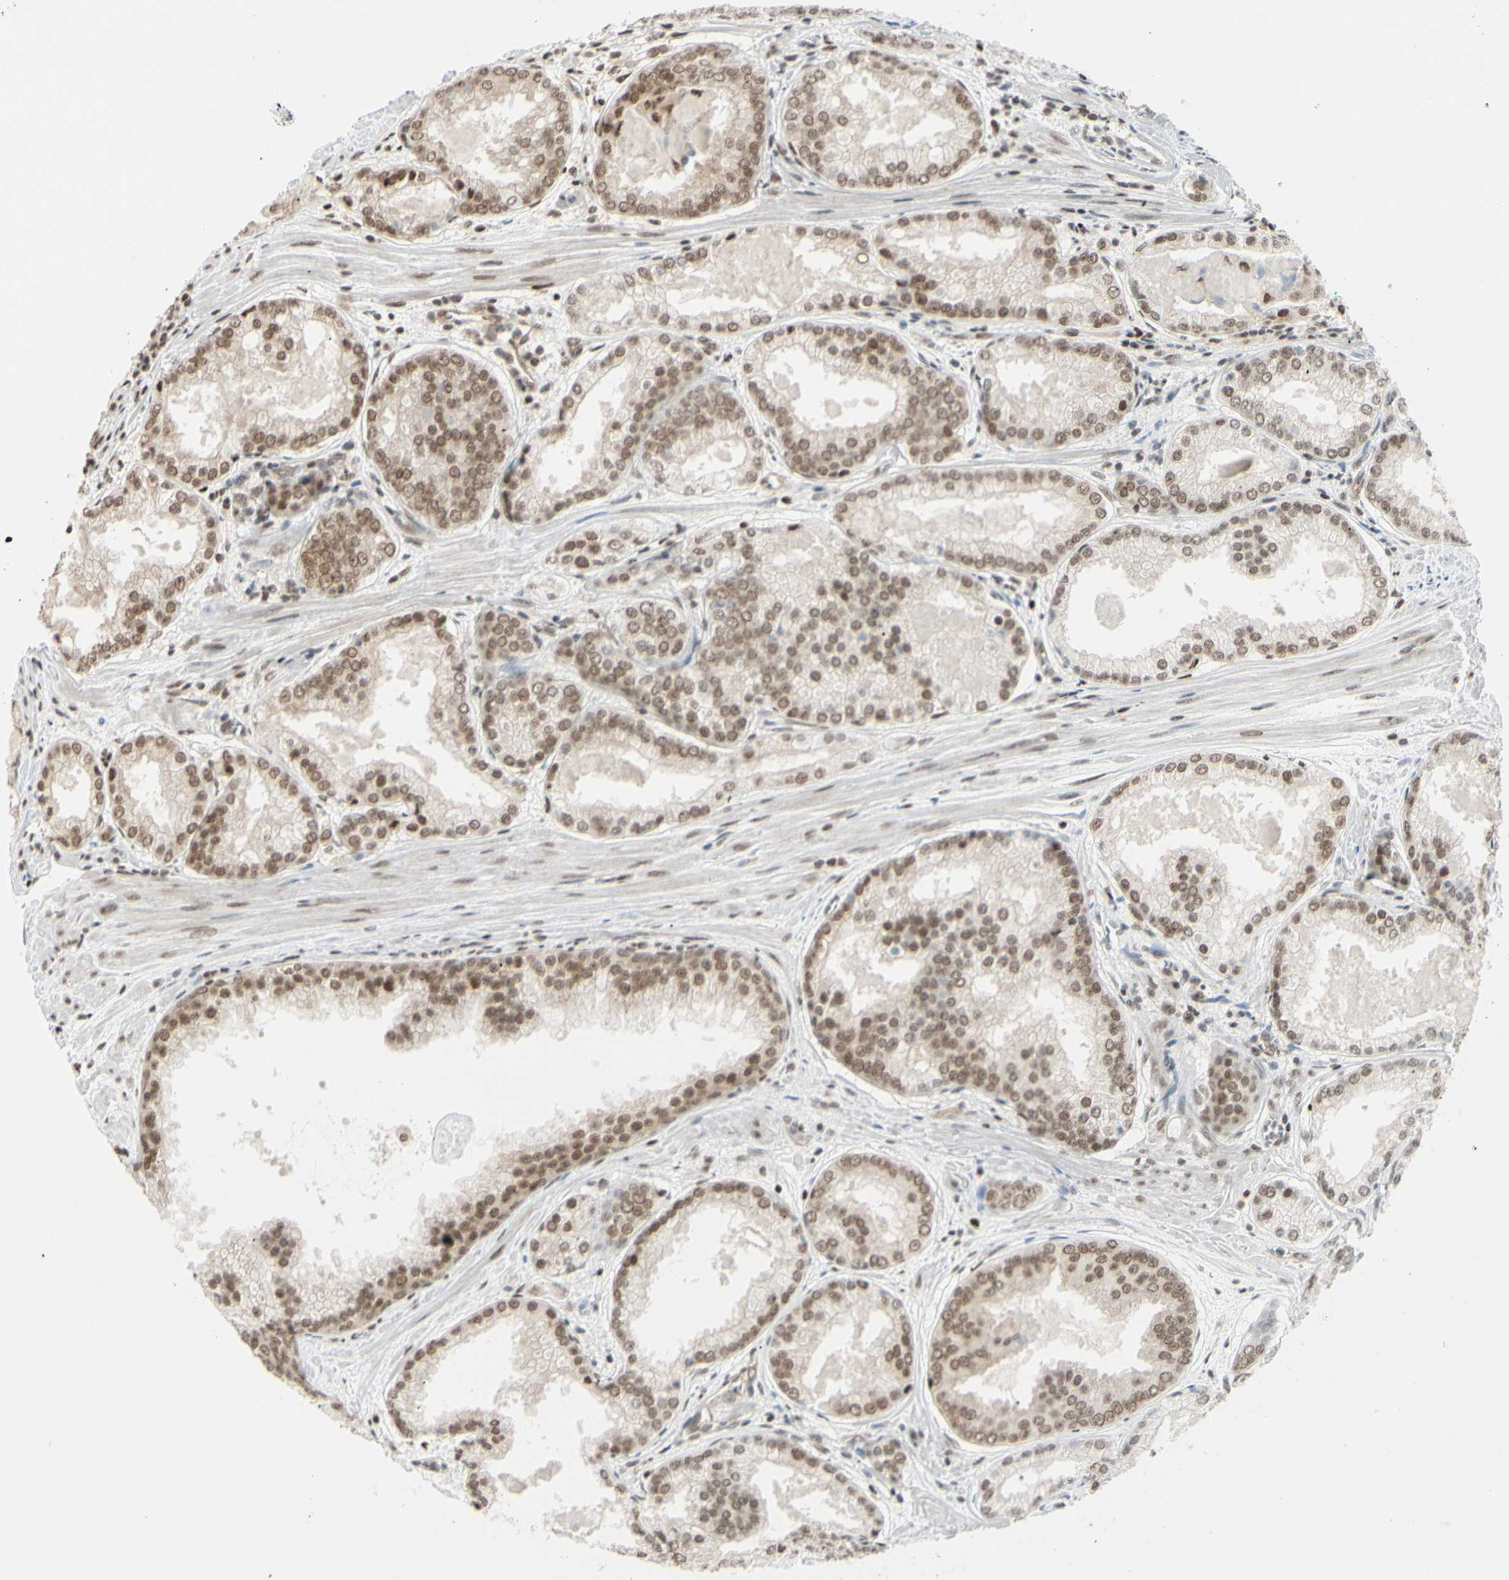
{"staining": {"intensity": "moderate", "quantity": ">75%", "location": "nuclear"}, "tissue": "prostate cancer", "cell_type": "Tumor cells", "image_type": "cancer", "snomed": [{"axis": "morphology", "description": "Adenocarcinoma, Low grade"}, {"axis": "topography", "description": "Prostate"}], "caption": "A photomicrograph showing moderate nuclear staining in approximately >75% of tumor cells in prostate cancer, as visualized by brown immunohistochemical staining.", "gene": "SUFU", "patient": {"sex": "male", "age": 64}}